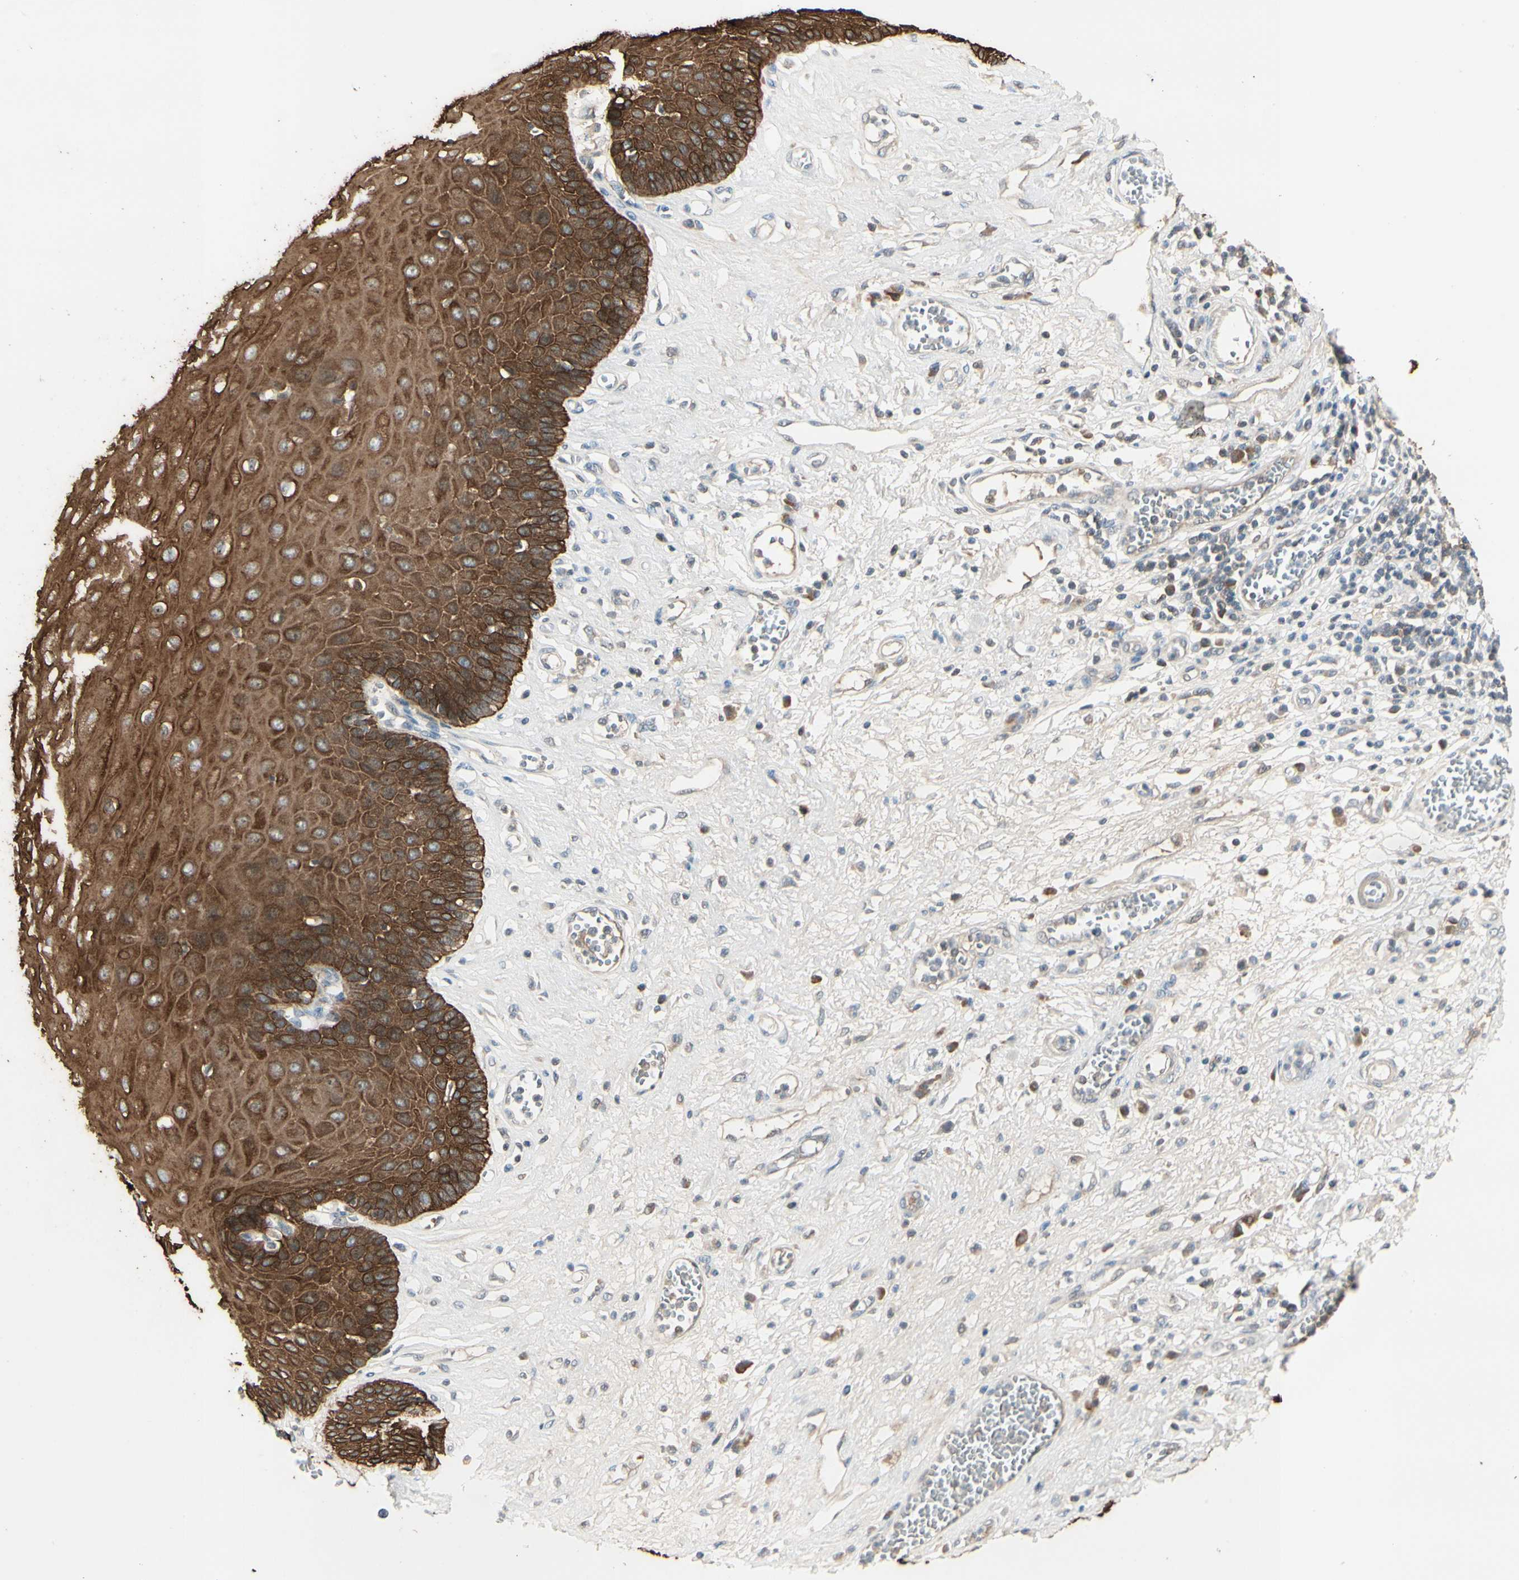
{"staining": {"intensity": "strong", "quantity": ">75%", "location": "cytoplasmic/membranous"}, "tissue": "esophagus", "cell_type": "Squamous epithelial cells", "image_type": "normal", "snomed": [{"axis": "morphology", "description": "Normal tissue, NOS"}, {"axis": "morphology", "description": "Squamous cell carcinoma, NOS"}, {"axis": "topography", "description": "Esophagus"}], "caption": "Squamous epithelial cells demonstrate high levels of strong cytoplasmic/membranous staining in approximately >75% of cells in unremarkable esophagus. The staining was performed using DAB (3,3'-diaminobenzidine) to visualize the protein expression in brown, while the nuclei were stained in blue with hematoxylin (Magnification: 20x).", "gene": "SKIL", "patient": {"sex": "male", "age": 65}}